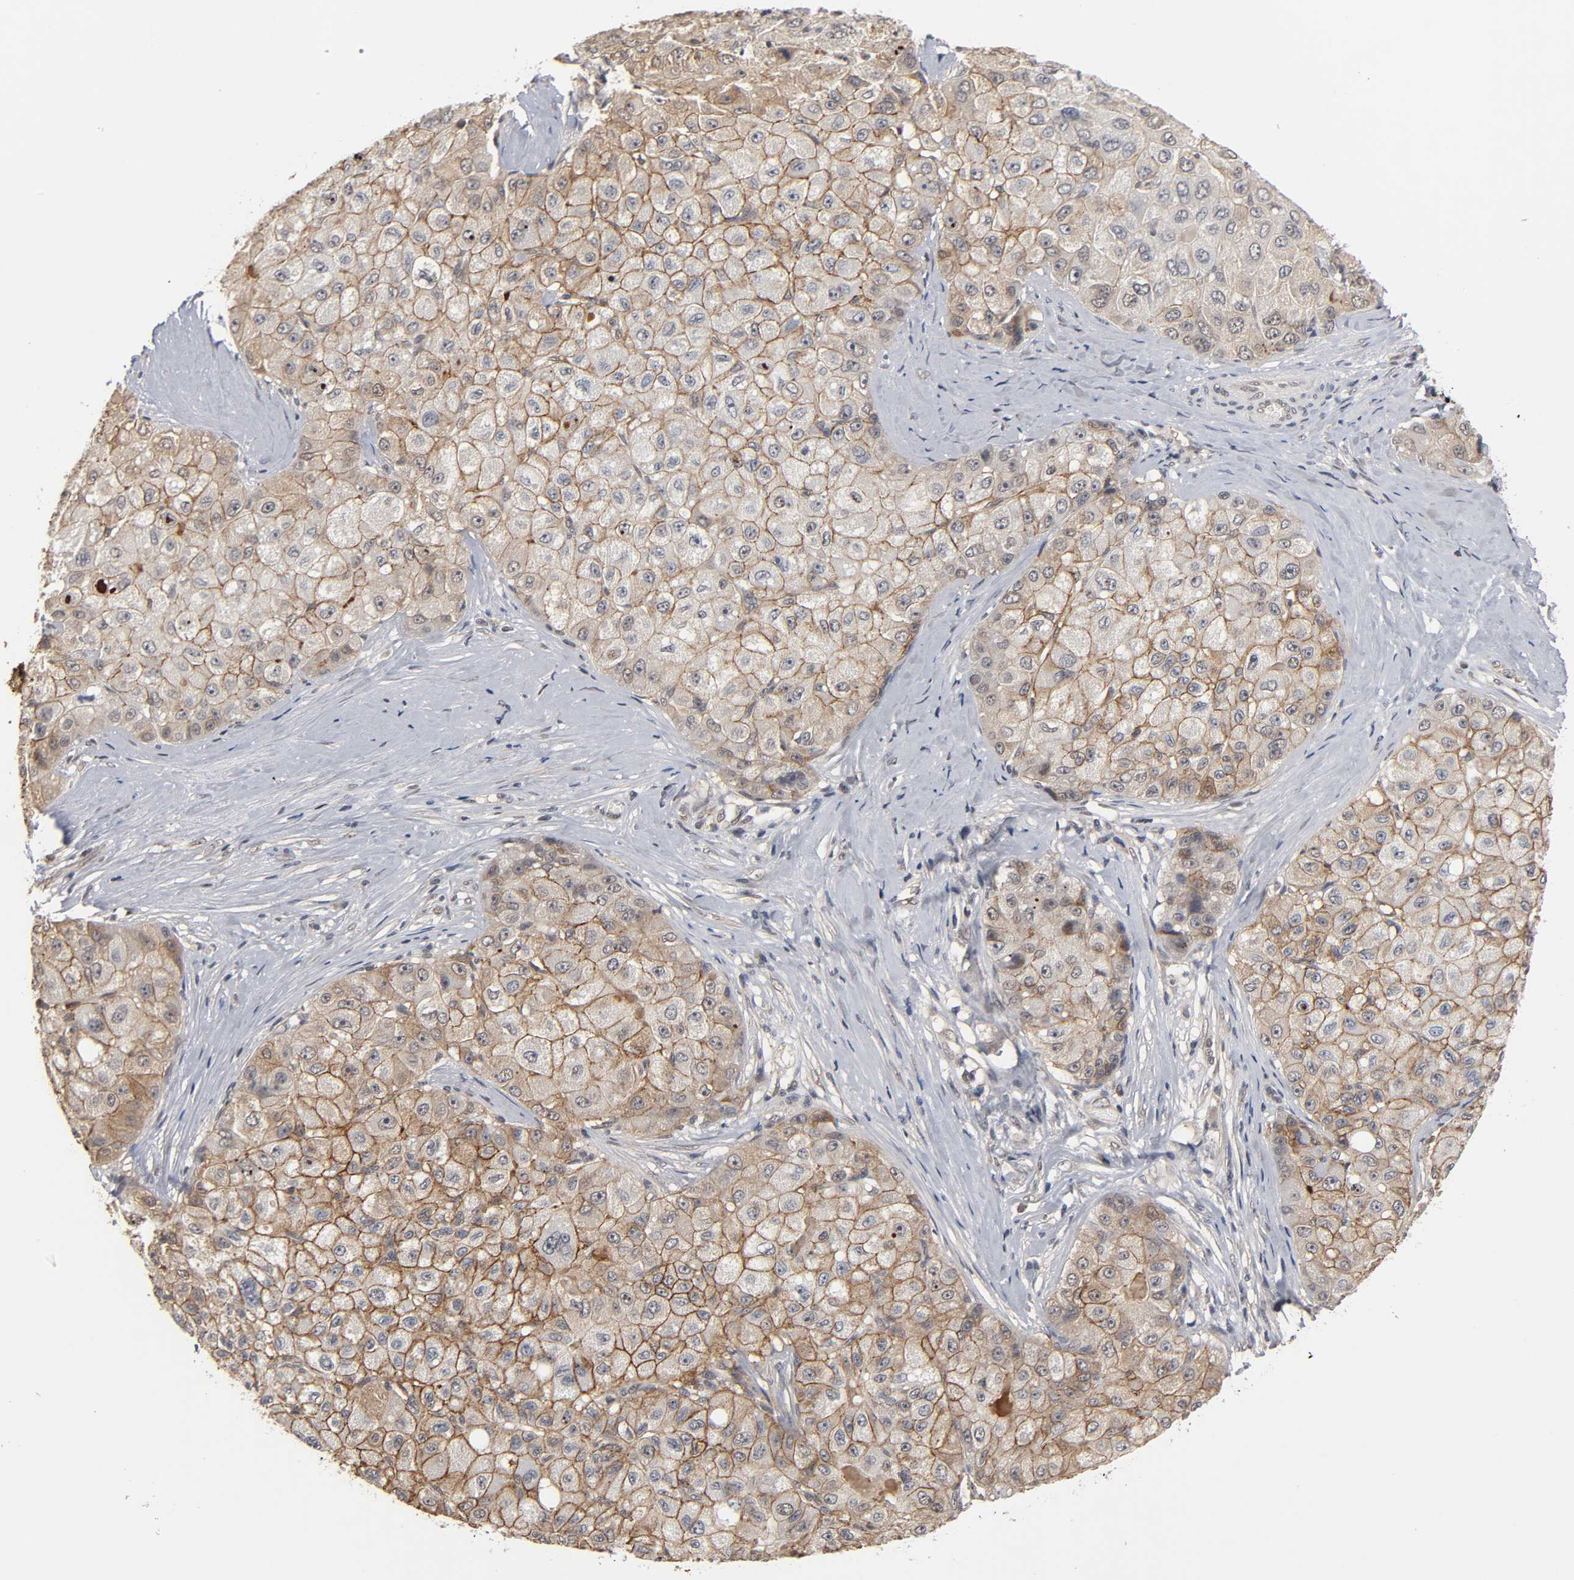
{"staining": {"intensity": "moderate", "quantity": ">75%", "location": "cytoplasmic/membranous"}, "tissue": "liver cancer", "cell_type": "Tumor cells", "image_type": "cancer", "snomed": [{"axis": "morphology", "description": "Carcinoma, Hepatocellular, NOS"}, {"axis": "topography", "description": "Liver"}], "caption": "Protein analysis of liver cancer tissue demonstrates moderate cytoplasmic/membranous positivity in approximately >75% of tumor cells.", "gene": "HTR1E", "patient": {"sex": "male", "age": 80}}